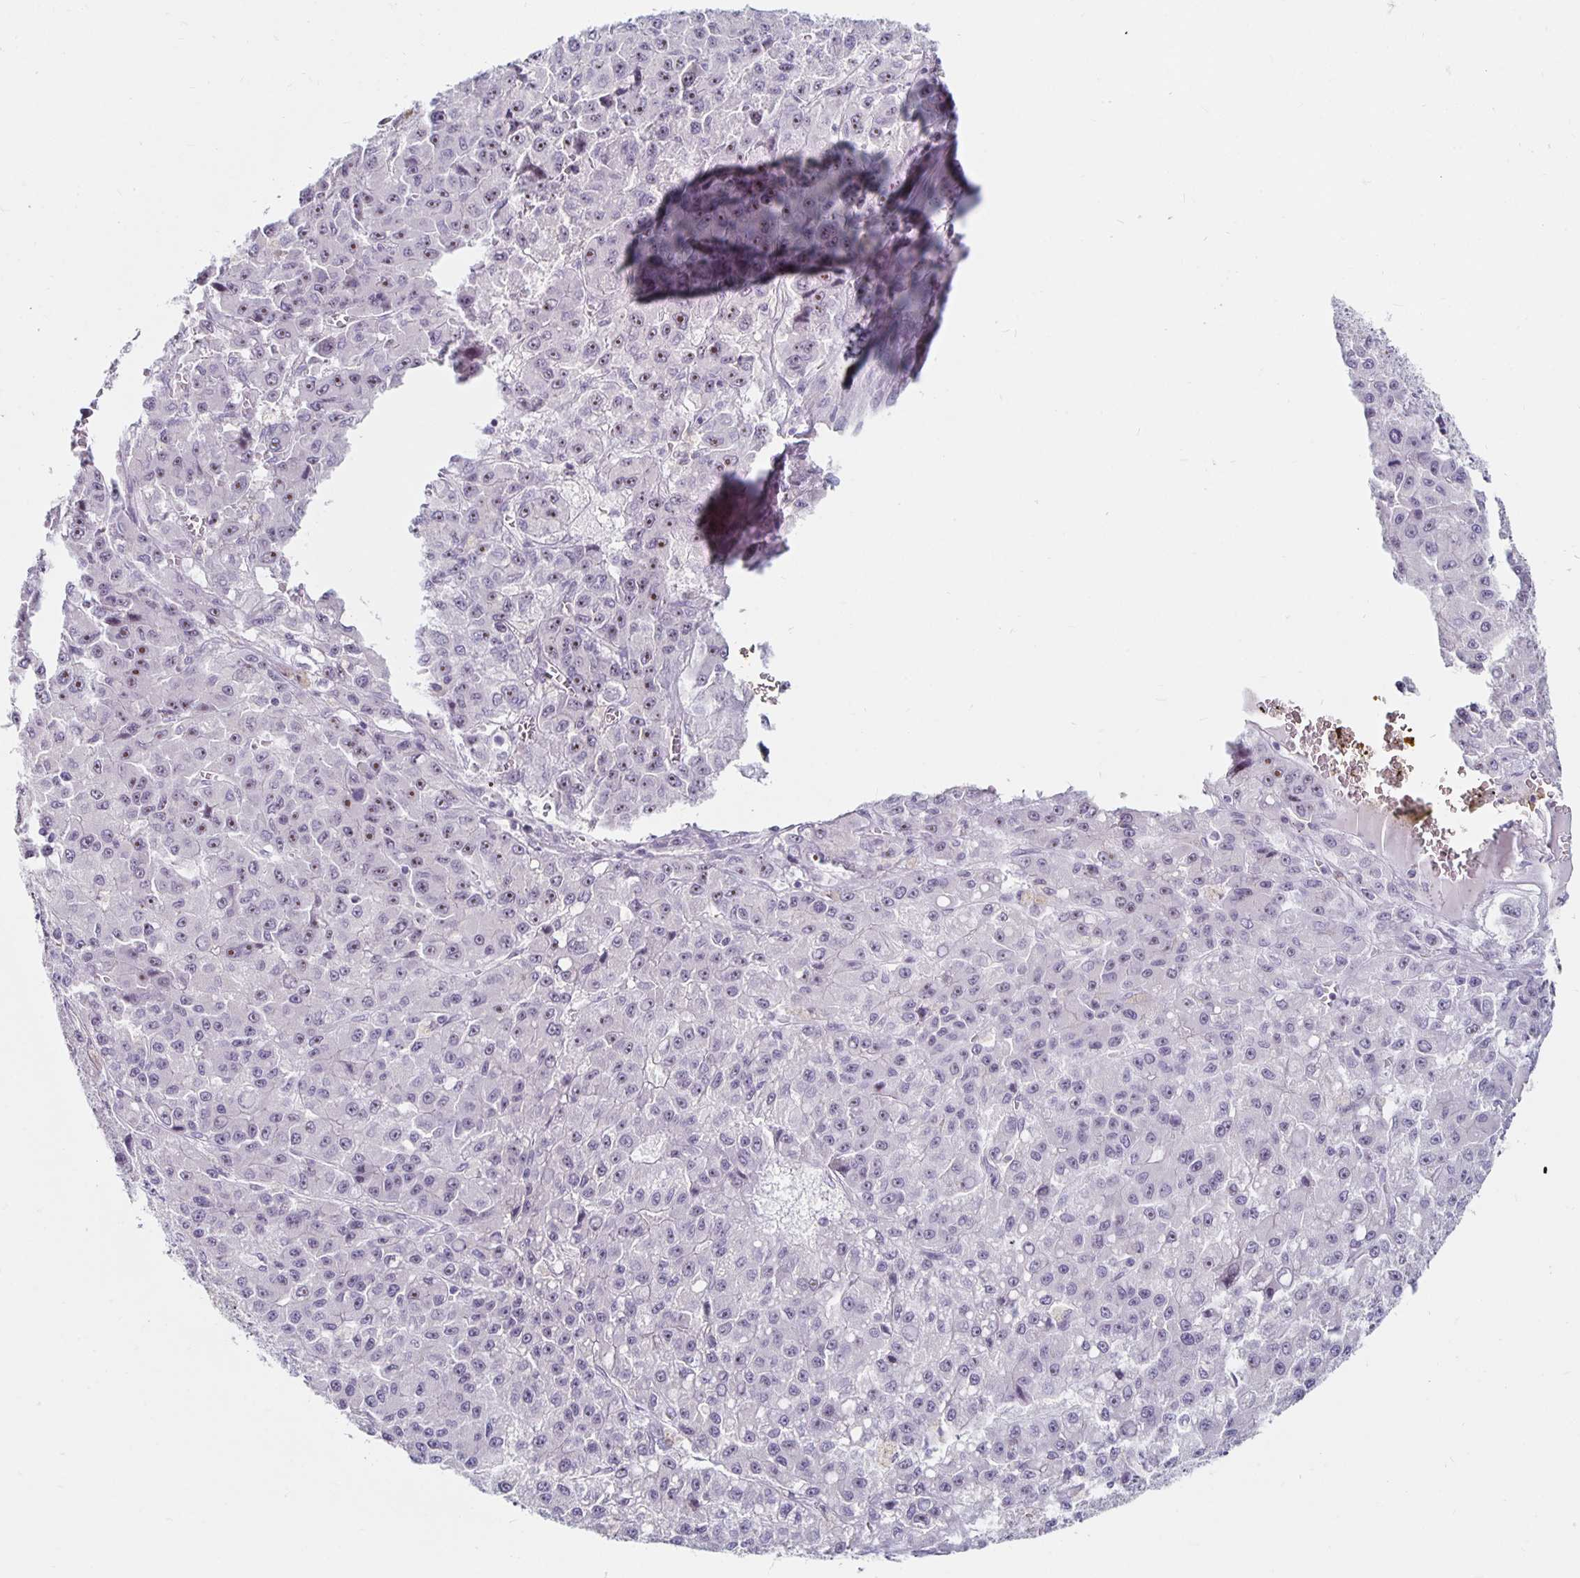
{"staining": {"intensity": "moderate", "quantity": "<25%", "location": "nuclear"}, "tissue": "liver cancer", "cell_type": "Tumor cells", "image_type": "cancer", "snomed": [{"axis": "morphology", "description": "Carcinoma, Hepatocellular, NOS"}, {"axis": "topography", "description": "Liver"}], "caption": "Protein analysis of liver cancer (hepatocellular carcinoma) tissue exhibits moderate nuclear positivity in approximately <25% of tumor cells.", "gene": "NUP85", "patient": {"sex": "male", "age": 70}}